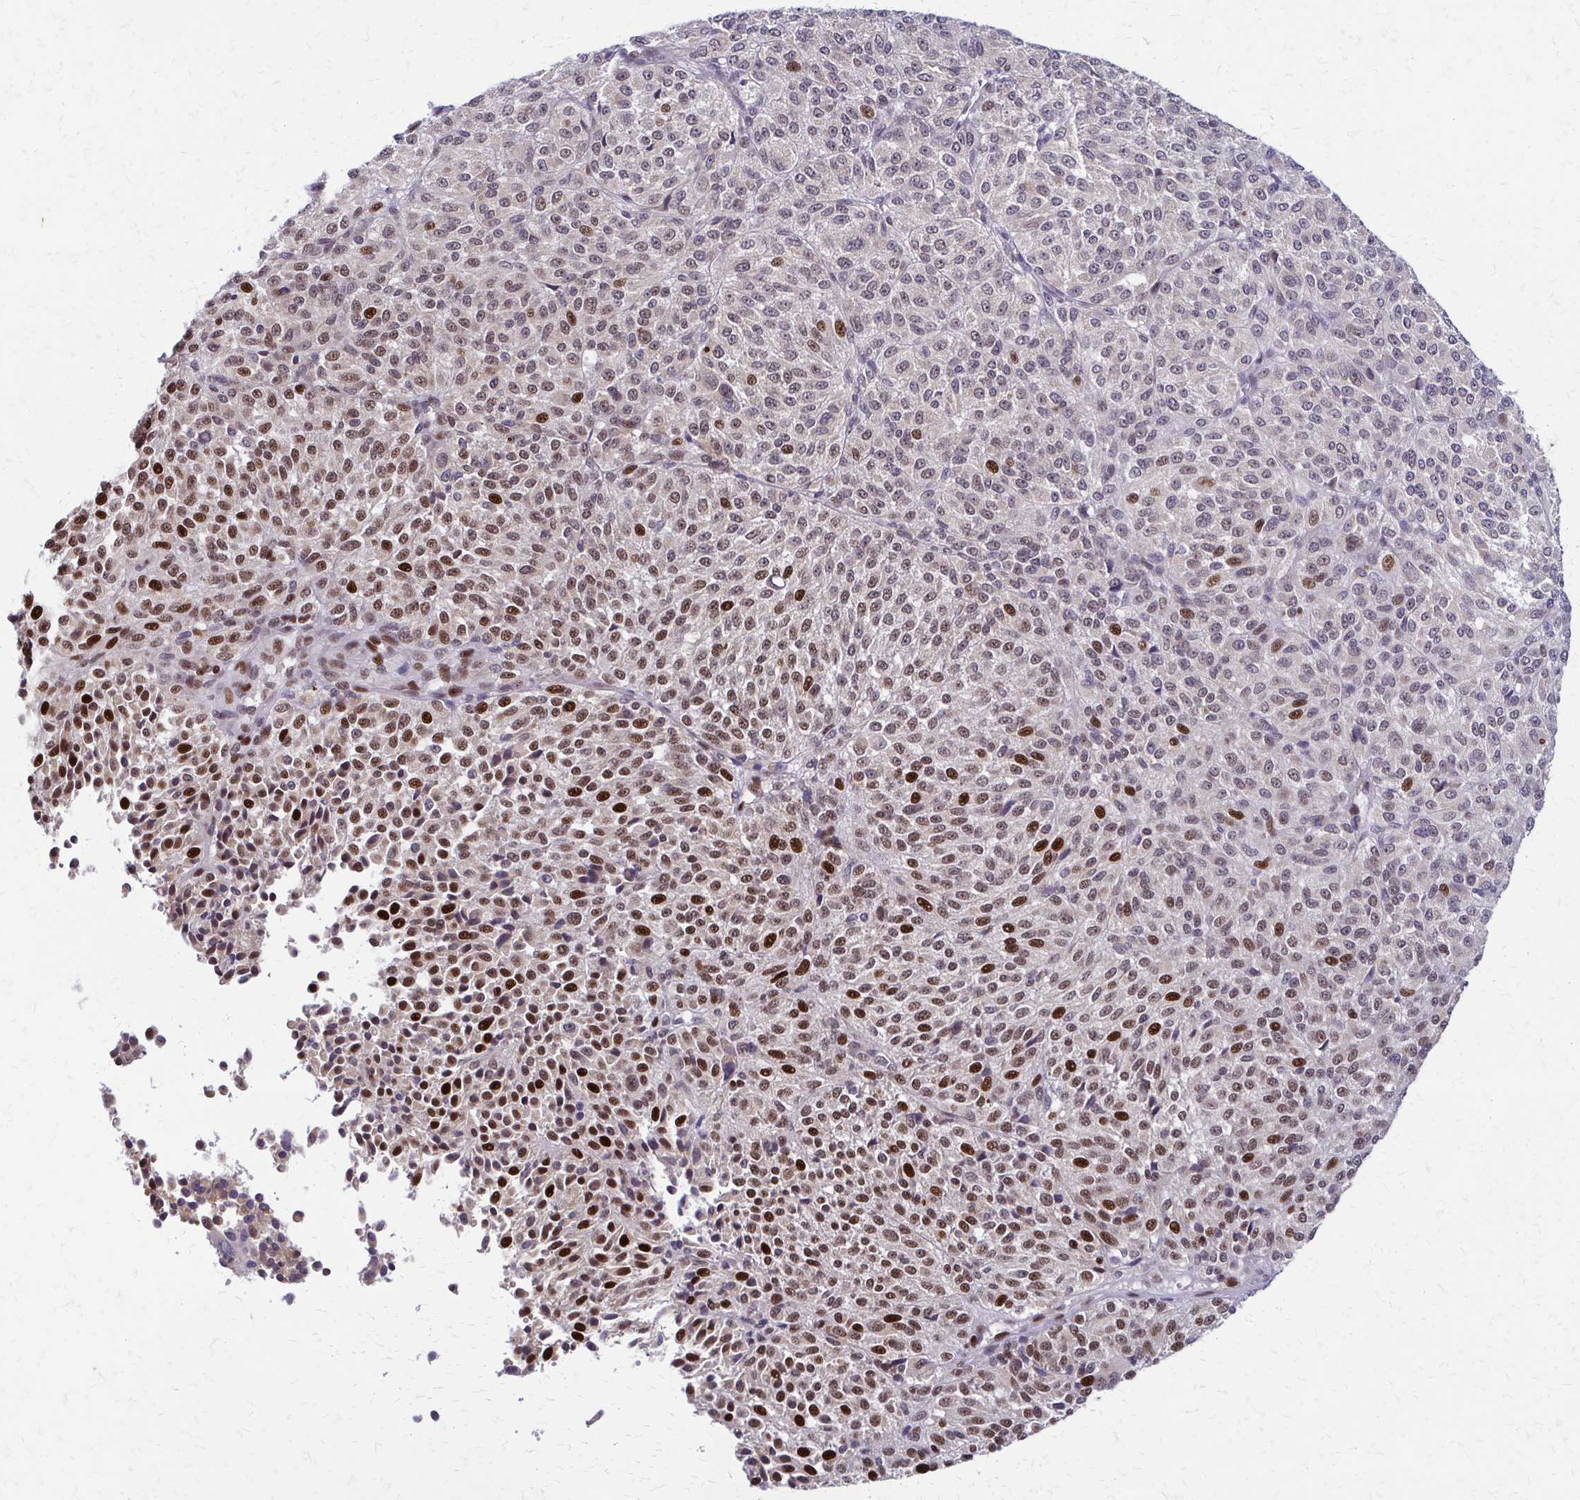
{"staining": {"intensity": "strong", "quantity": "25%-75%", "location": "nuclear"}, "tissue": "melanoma", "cell_type": "Tumor cells", "image_type": "cancer", "snomed": [{"axis": "morphology", "description": "Malignant melanoma, Metastatic site"}, {"axis": "topography", "description": "Brain"}], "caption": "A high amount of strong nuclear staining is seen in about 25%-75% of tumor cells in melanoma tissue.", "gene": "TRIR", "patient": {"sex": "female", "age": 56}}